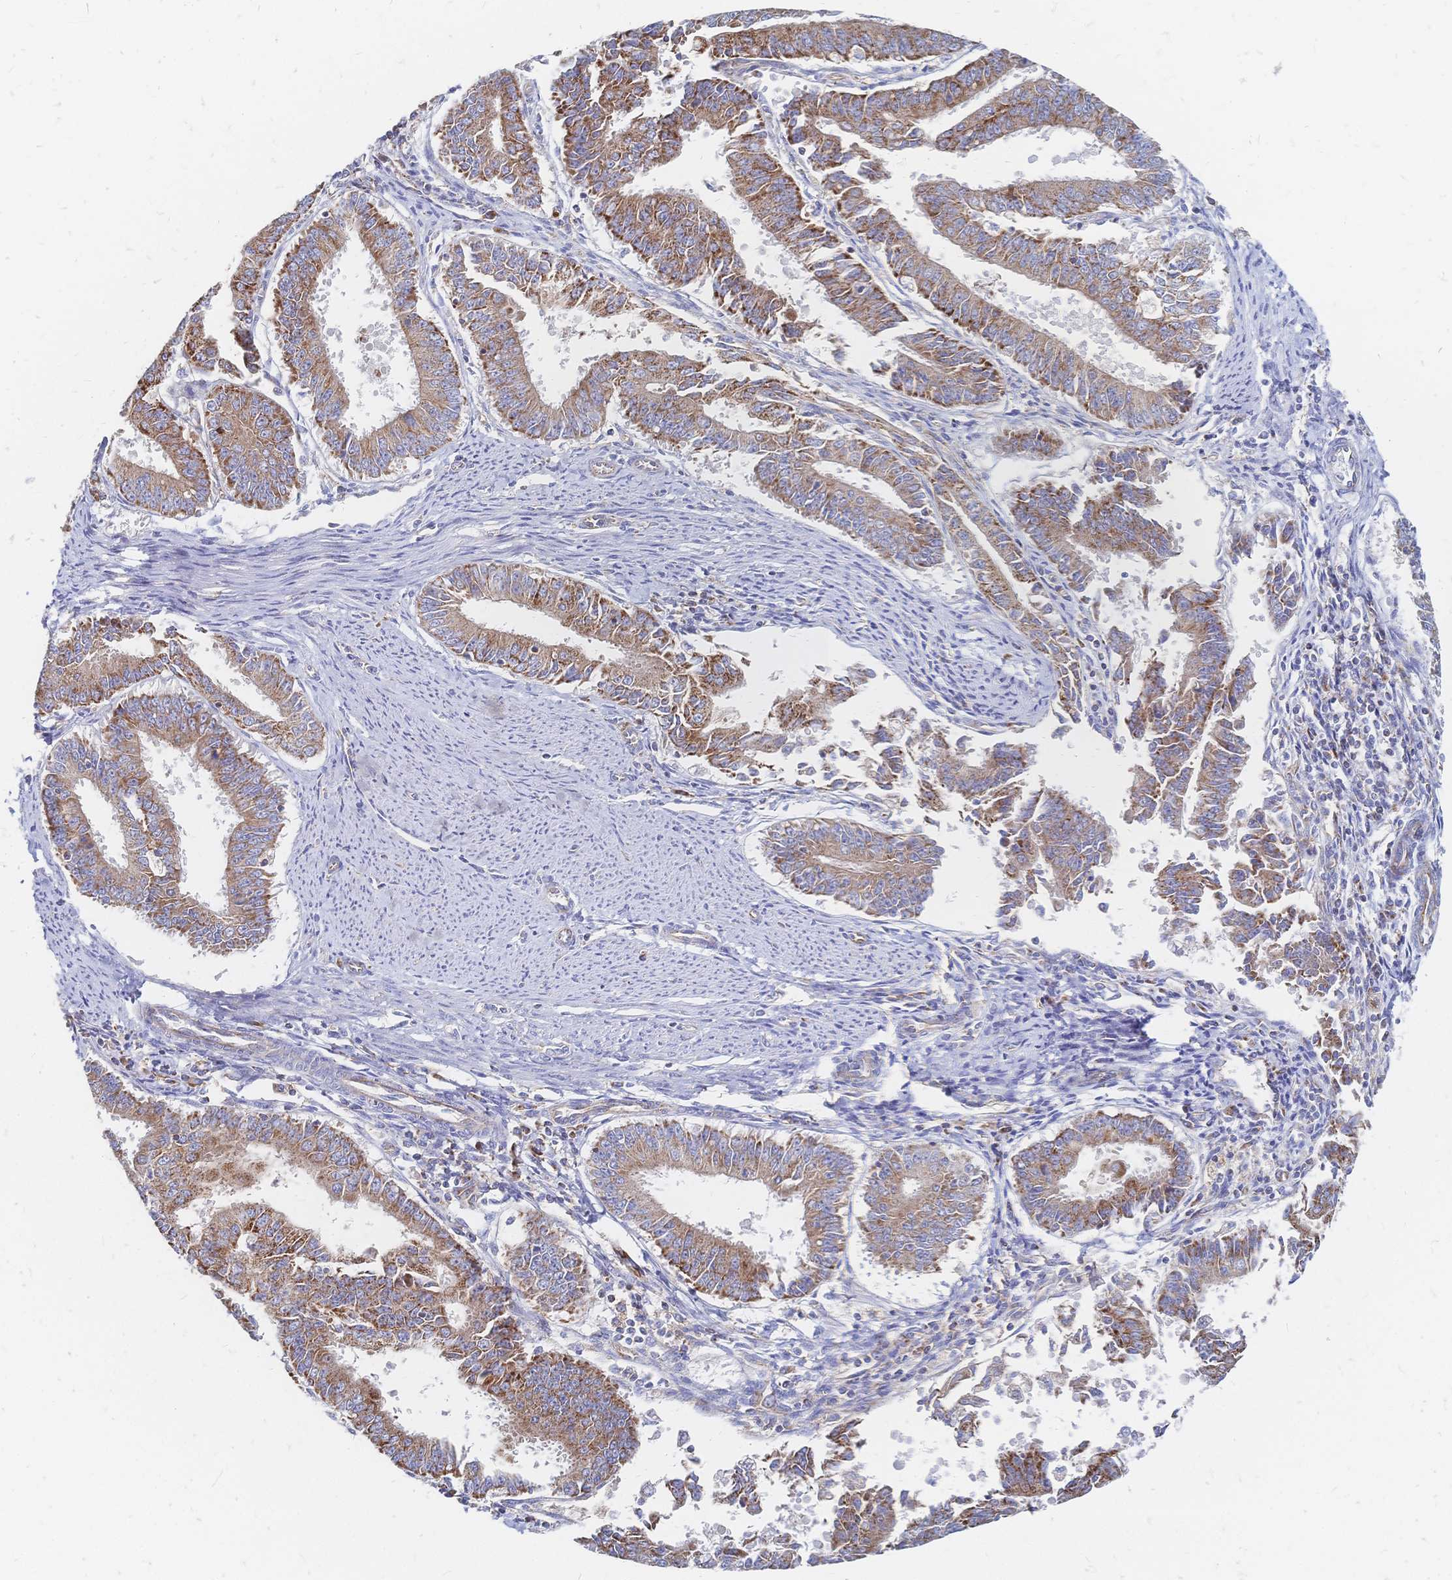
{"staining": {"intensity": "strong", "quantity": ">75%", "location": "cytoplasmic/membranous"}, "tissue": "endometrial cancer", "cell_type": "Tumor cells", "image_type": "cancer", "snomed": [{"axis": "morphology", "description": "Adenocarcinoma, NOS"}, {"axis": "topography", "description": "Endometrium"}], "caption": "Protein expression analysis of endometrial cancer displays strong cytoplasmic/membranous positivity in about >75% of tumor cells.", "gene": "SORBS1", "patient": {"sex": "female", "age": 73}}